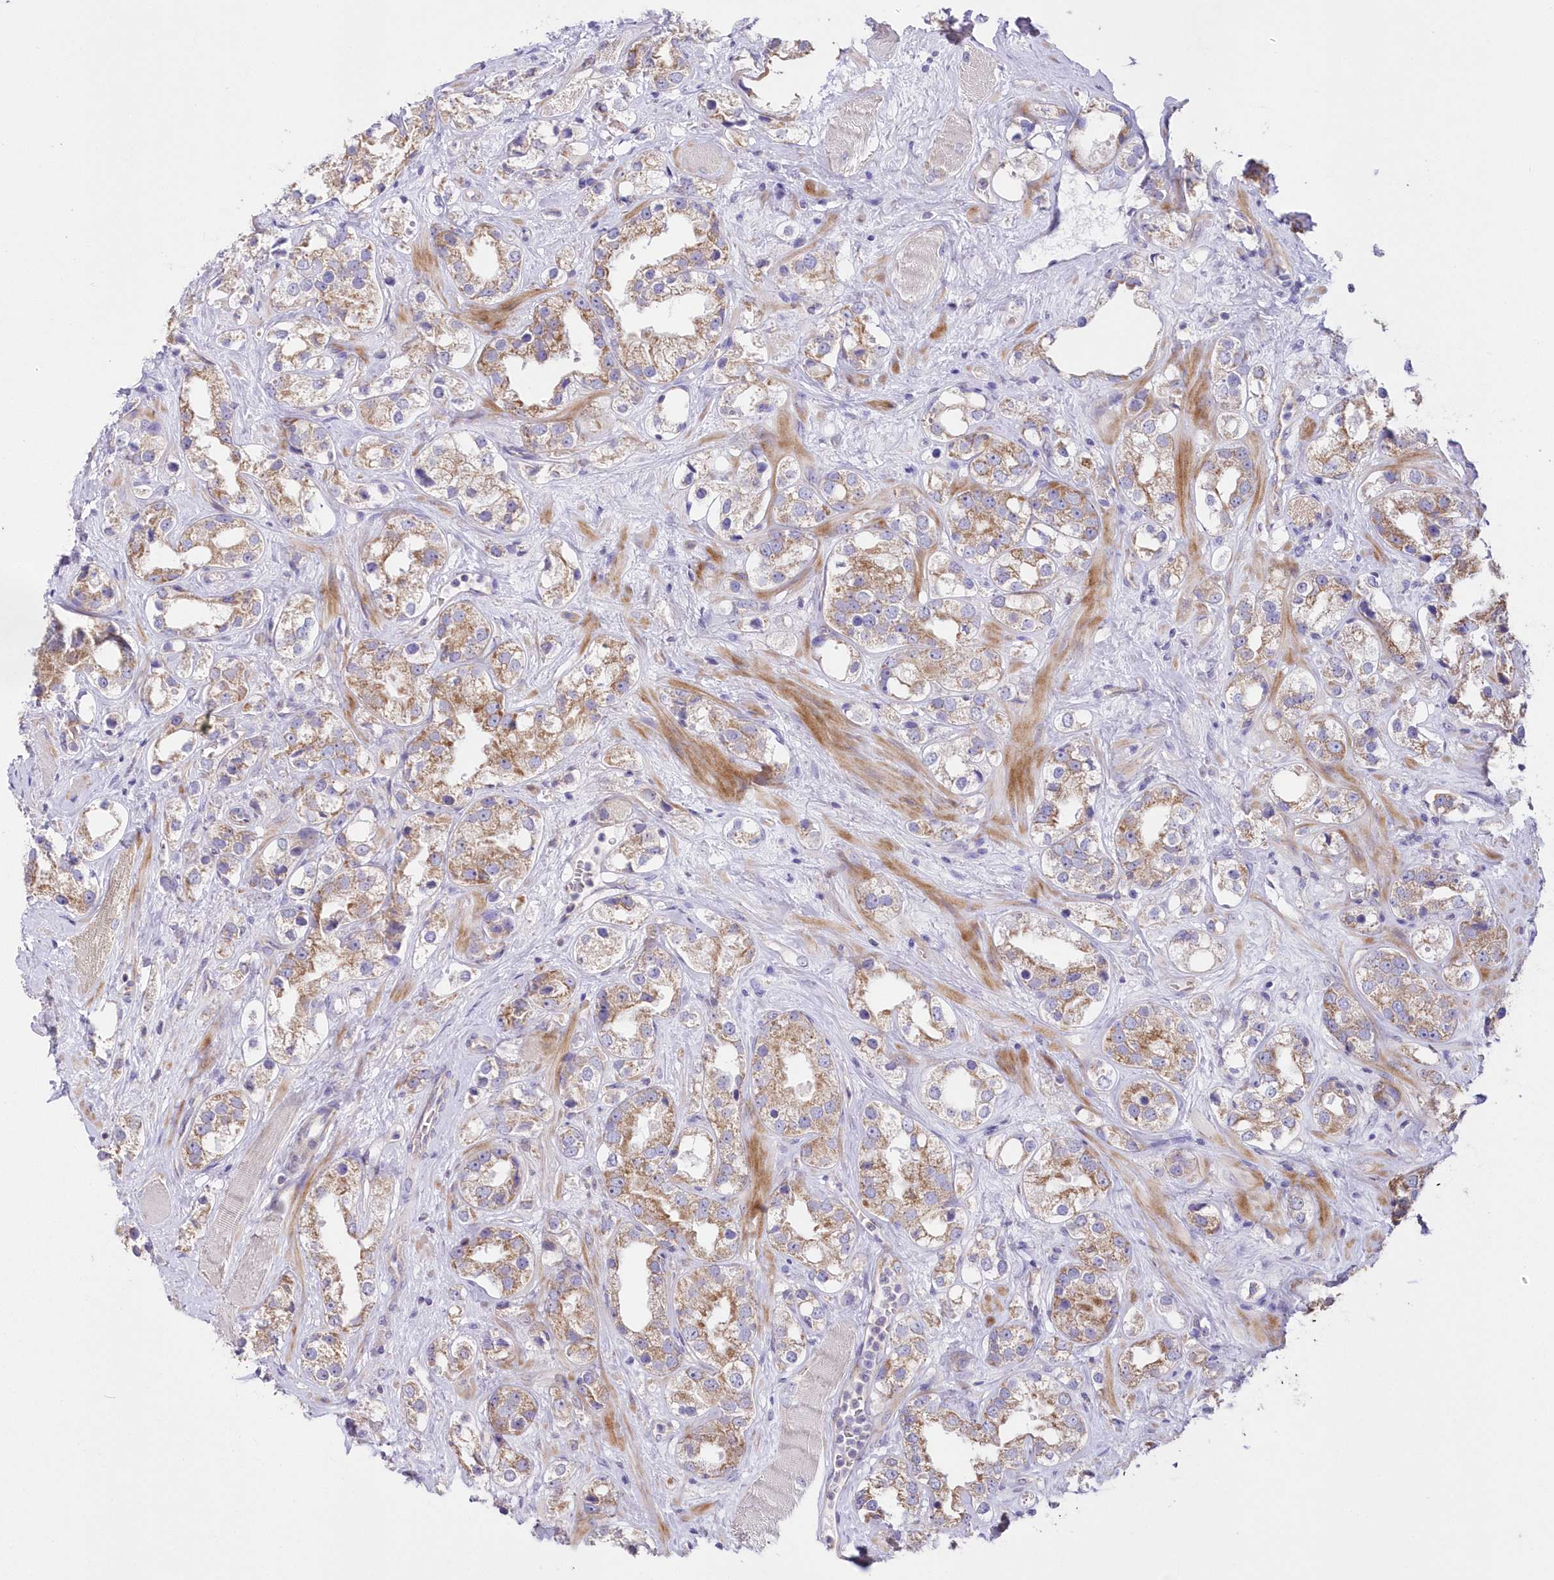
{"staining": {"intensity": "moderate", "quantity": ">75%", "location": "cytoplasmic/membranous"}, "tissue": "prostate cancer", "cell_type": "Tumor cells", "image_type": "cancer", "snomed": [{"axis": "morphology", "description": "Adenocarcinoma, NOS"}, {"axis": "topography", "description": "Prostate"}], "caption": "The immunohistochemical stain highlights moderate cytoplasmic/membranous staining in tumor cells of prostate adenocarcinoma tissue. (DAB (3,3'-diaminobenzidine) IHC, brown staining for protein, blue staining for nuclei).", "gene": "ITSN2", "patient": {"sex": "male", "age": 79}}